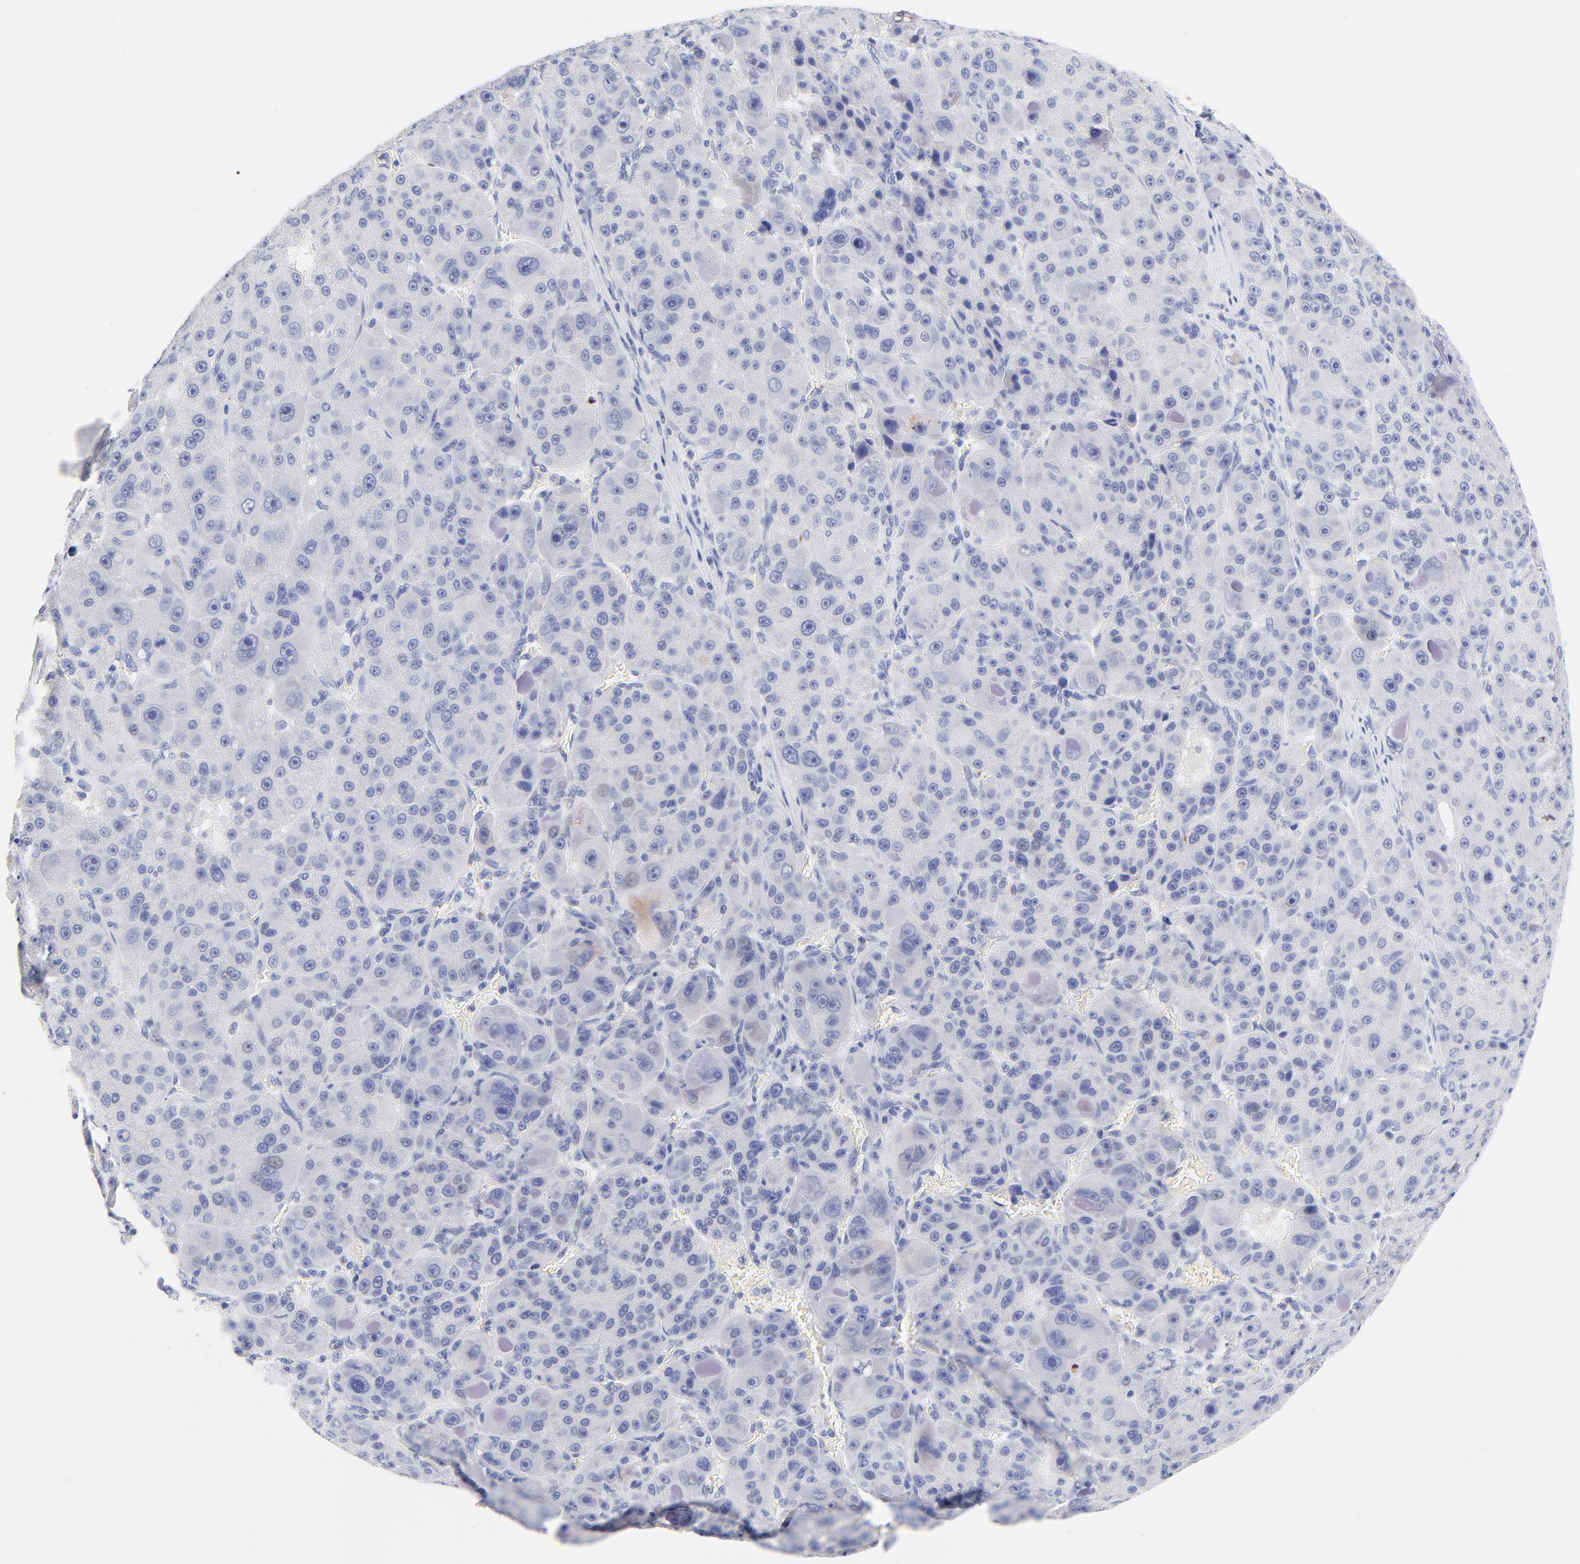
{"staining": {"intensity": "negative", "quantity": "none", "location": "none"}, "tissue": "liver cancer", "cell_type": "Tumor cells", "image_type": "cancer", "snomed": [{"axis": "morphology", "description": "Carcinoma, Hepatocellular, NOS"}, {"axis": "topography", "description": "Liver"}], "caption": "Tumor cells show no significant positivity in liver hepatocellular carcinoma.", "gene": "FAM117B", "patient": {"sex": "male", "age": 76}}